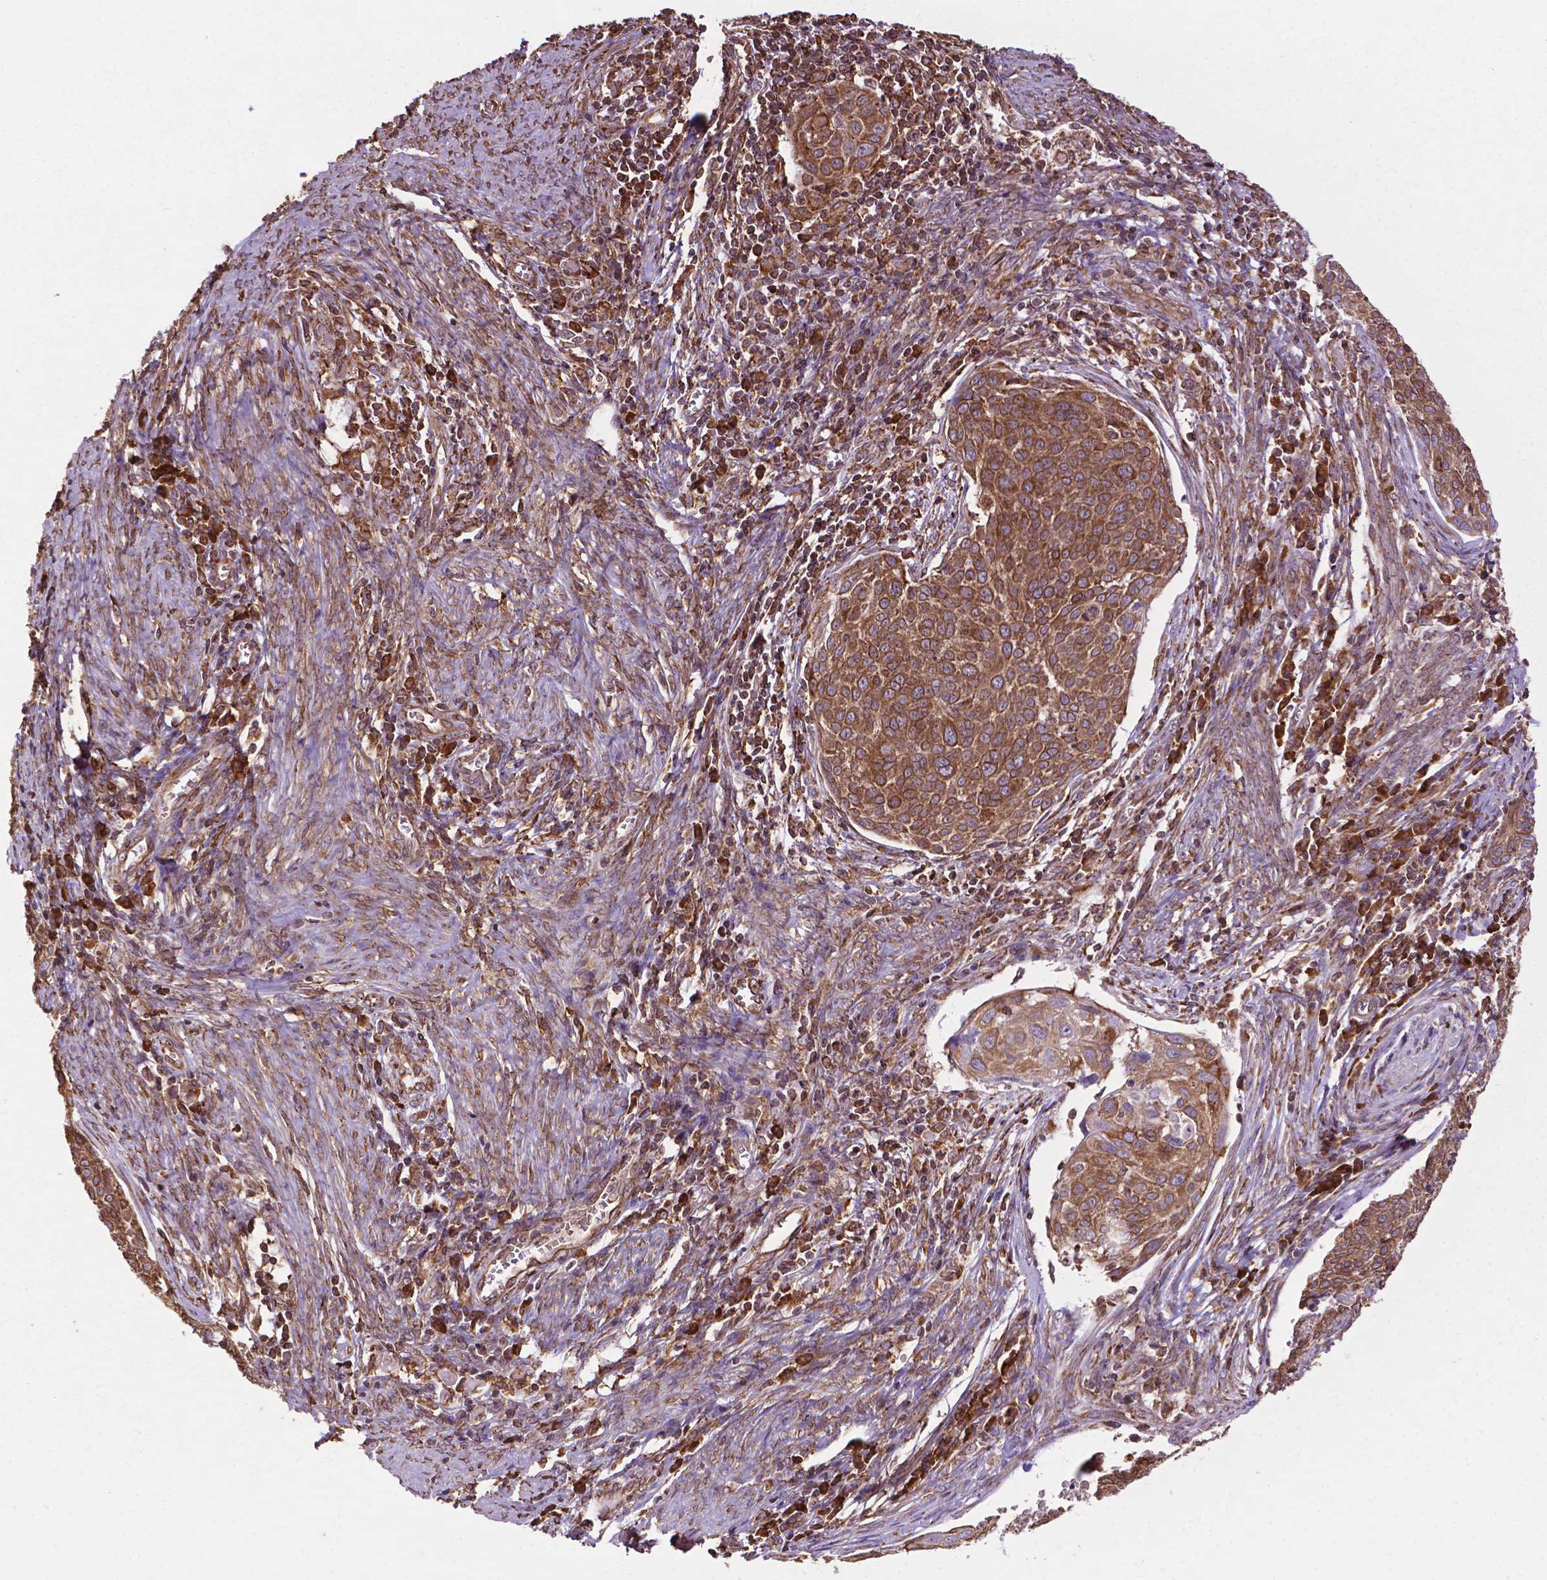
{"staining": {"intensity": "moderate", "quantity": ">75%", "location": "cytoplasmic/membranous"}, "tissue": "cervical cancer", "cell_type": "Tumor cells", "image_type": "cancer", "snomed": [{"axis": "morphology", "description": "Squamous cell carcinoma, NOS"}, {"axis": "topography", "description": "Cervix"}], "caption": "Cervical squamous cell carcinoma stained for a protein exhibits moderate cytoplasmic/membranous positivity in tumor cells.", "gene": "GANAB", "patient": {"sex": "female", "age": 39}}